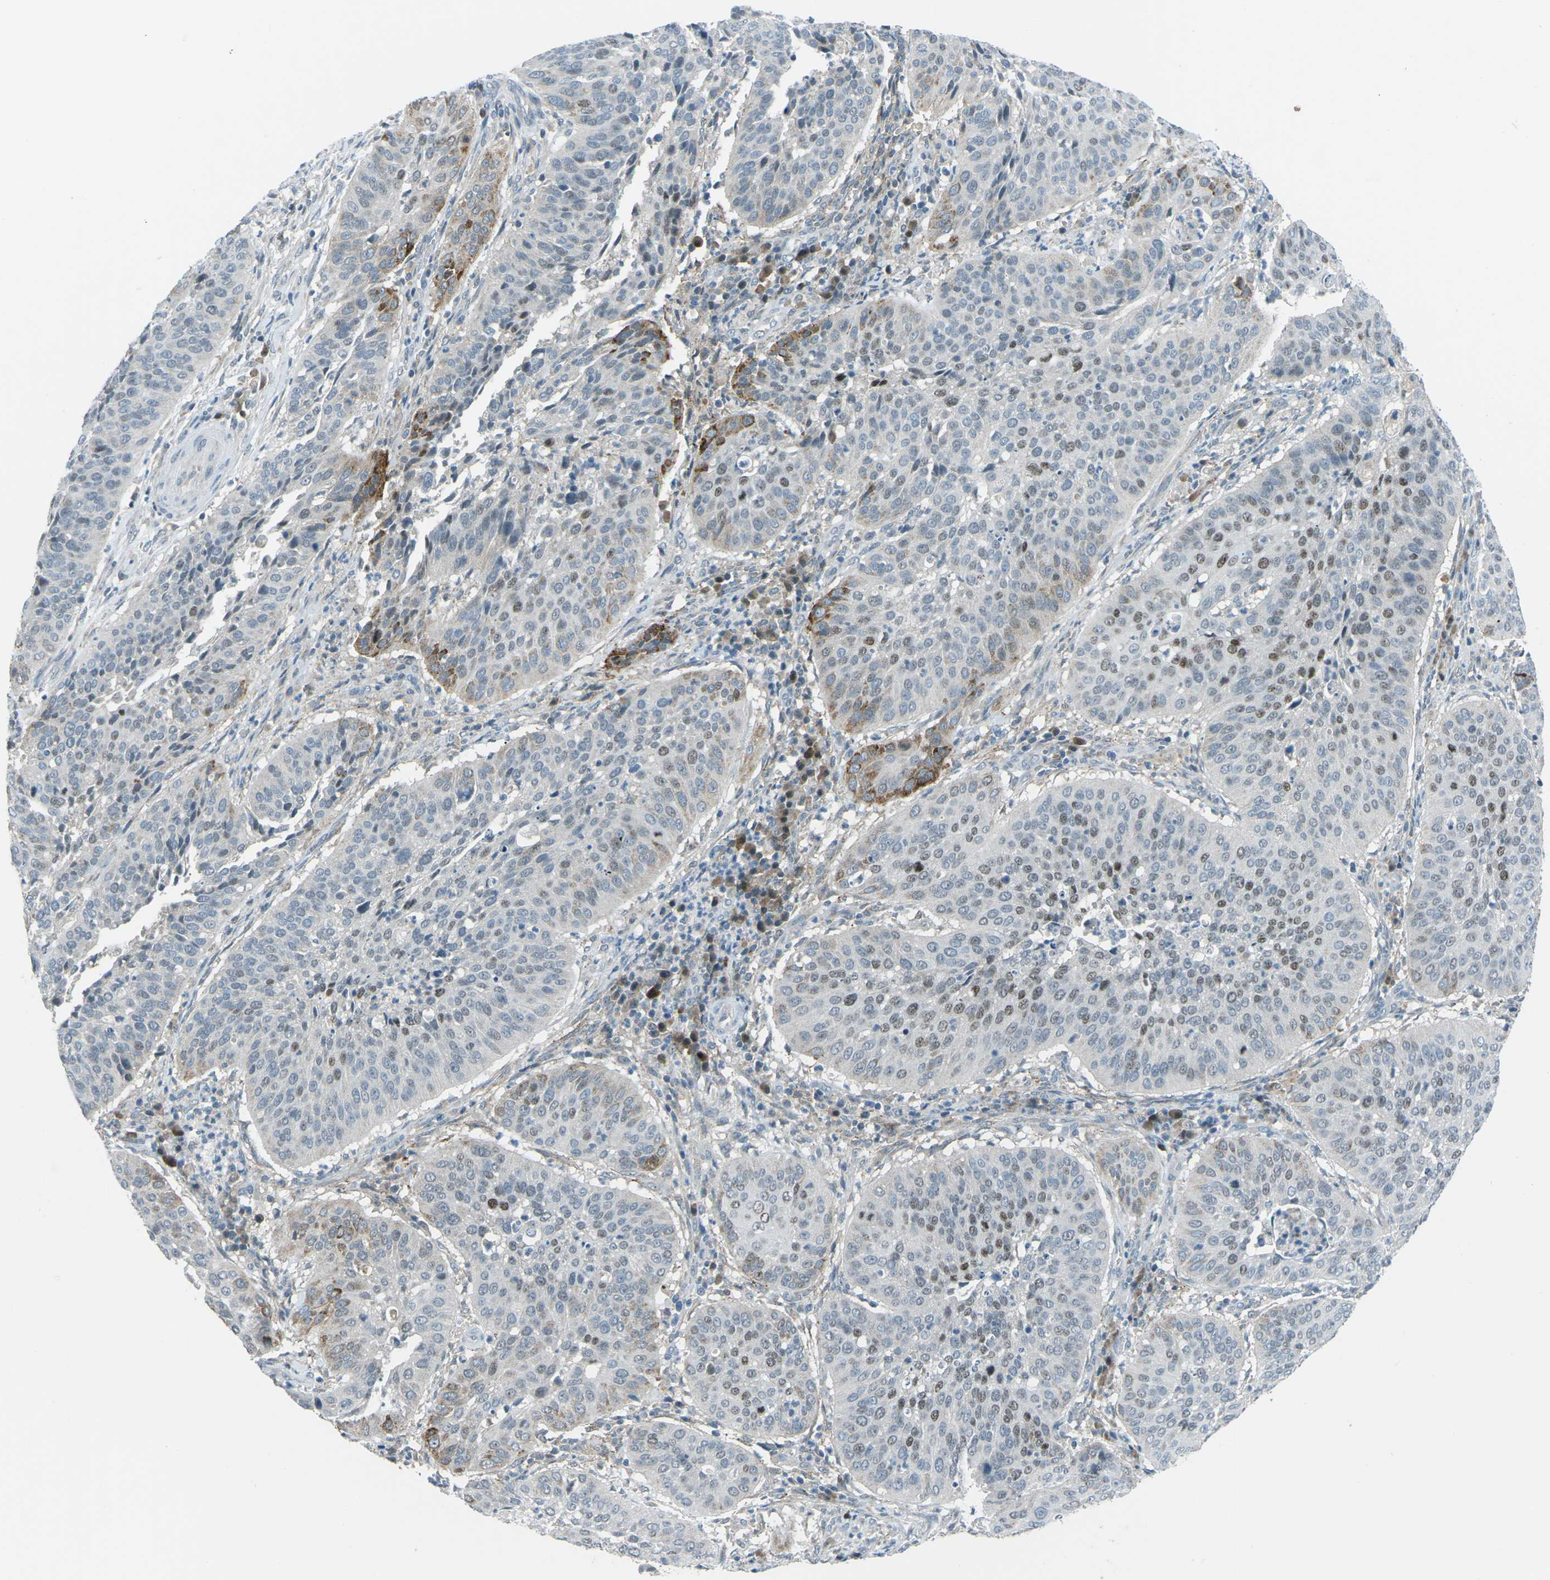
{"staining": {"intensity": "moderate", "quantity": "<25%", "location": "cytoplasmic/membranous,nuclear"}, "tissue": "cervical cancer", "cell_type": "Tumor cells", "image_type": "cancer", "snomed": [{"axis": "morphology", "description": "Normal tissue, NOS"}, {"axis": "morphology", "description": "Squamous cell carcinoma, NOS"}, {"axis": "topography", "description": "Cervix"}], "caption": "Cervical squamous cell carcinoma stained for a protein exhibits moderate cytoplasmic/membranous and nuclear positivity in tumor cells.", "gene": "PRKCA", "patient": {"sex": "female", "age": 39}}